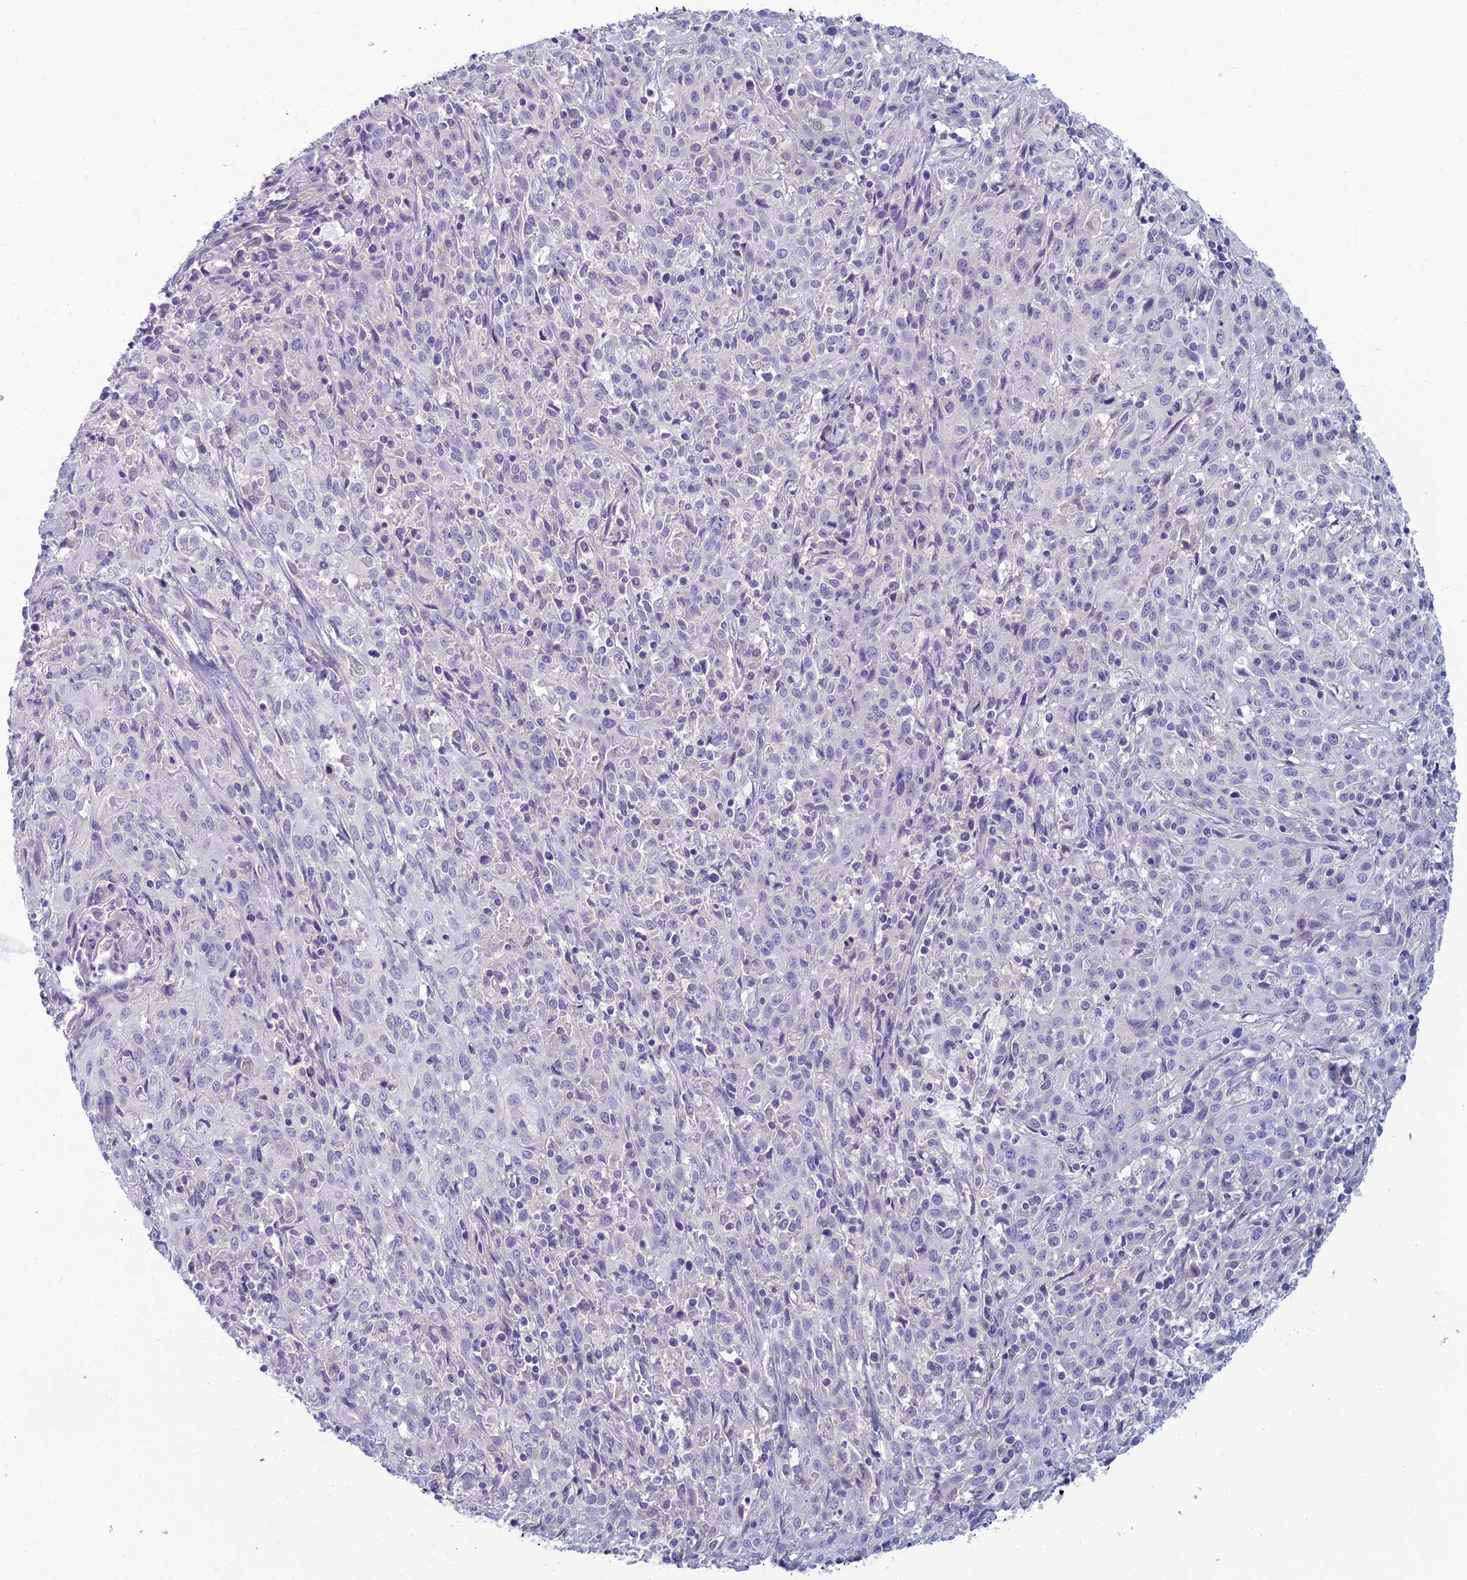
{"staining": {"intensity": "negative", "quantity": "none", "location": "none"}, "tissue": "cervical cancer", "cell_type": "Tumor cells", "image_type": "cancer", "snomed": [{"axis": "morphology", "description": "Squamous cell carcinoma, NOS"}, {"axis": "topography", "description": "Cervix"}], "caption": "Tumor cells are negative for brown protein staining in cervical squamous cell carcinoma.", "gene": "SLC25A41", "patient": {"sex": "female", "age": 57}}